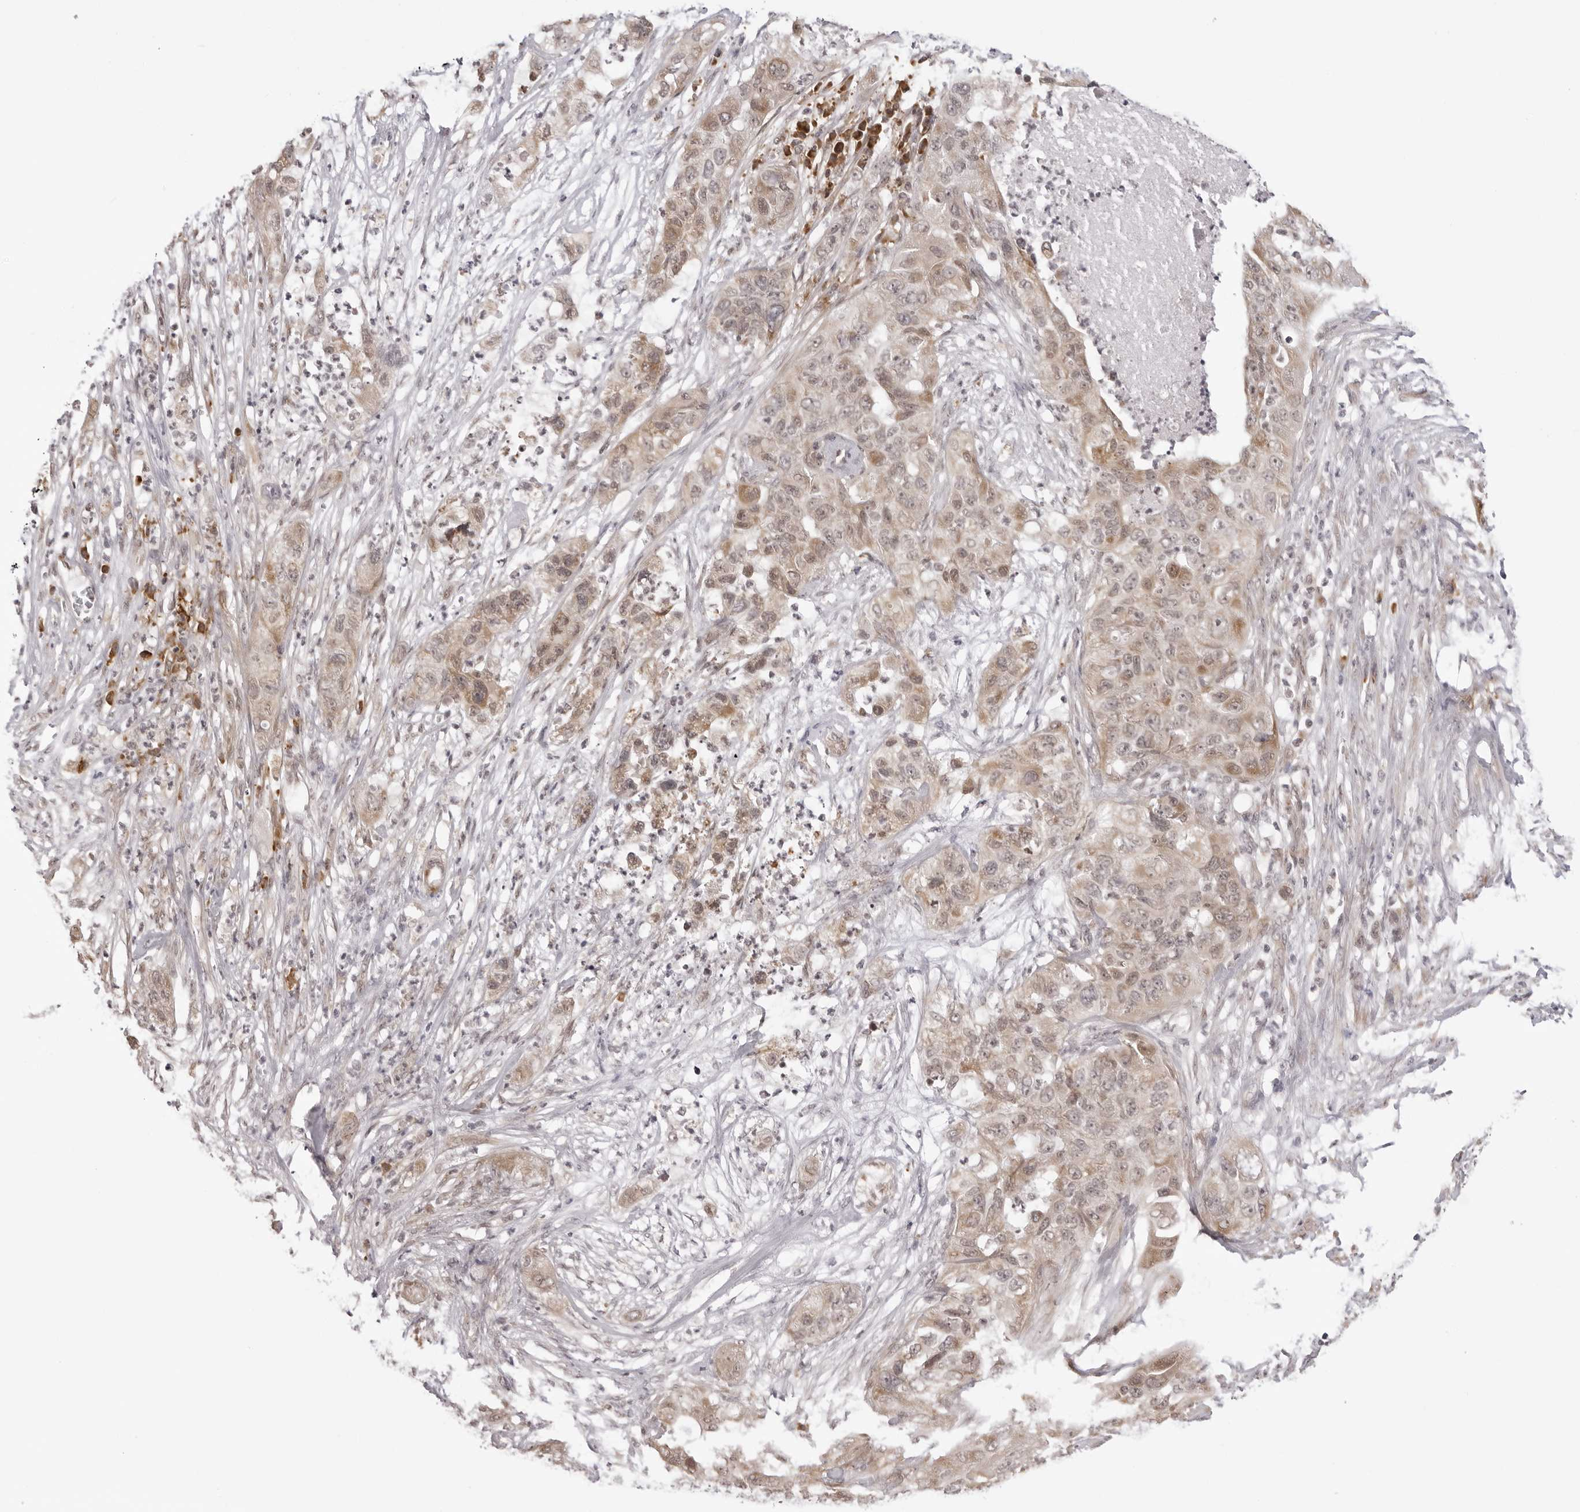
{"staining": {"intensity": "moderate", "quantity": "25%-75%", "location": "cytoplasmic/membranous"}, "tissue": "pancreatic cancer", "cell_type": "Tumor cells", "image_type": "cancer", "snomed": [{"axis": "morphology", "description": "Adenocarcinoma, NOS"}, {"axis": "topography", "description": "Pancreas"}], "caption": "An image of adenocarcinoma (pancreatic) stained for a protein displays moderate cytoplasmic/membranous brown staining in tumor cells.", "gene": "ZC3H11A", "patient": {"sex": "female", "age": 78}}